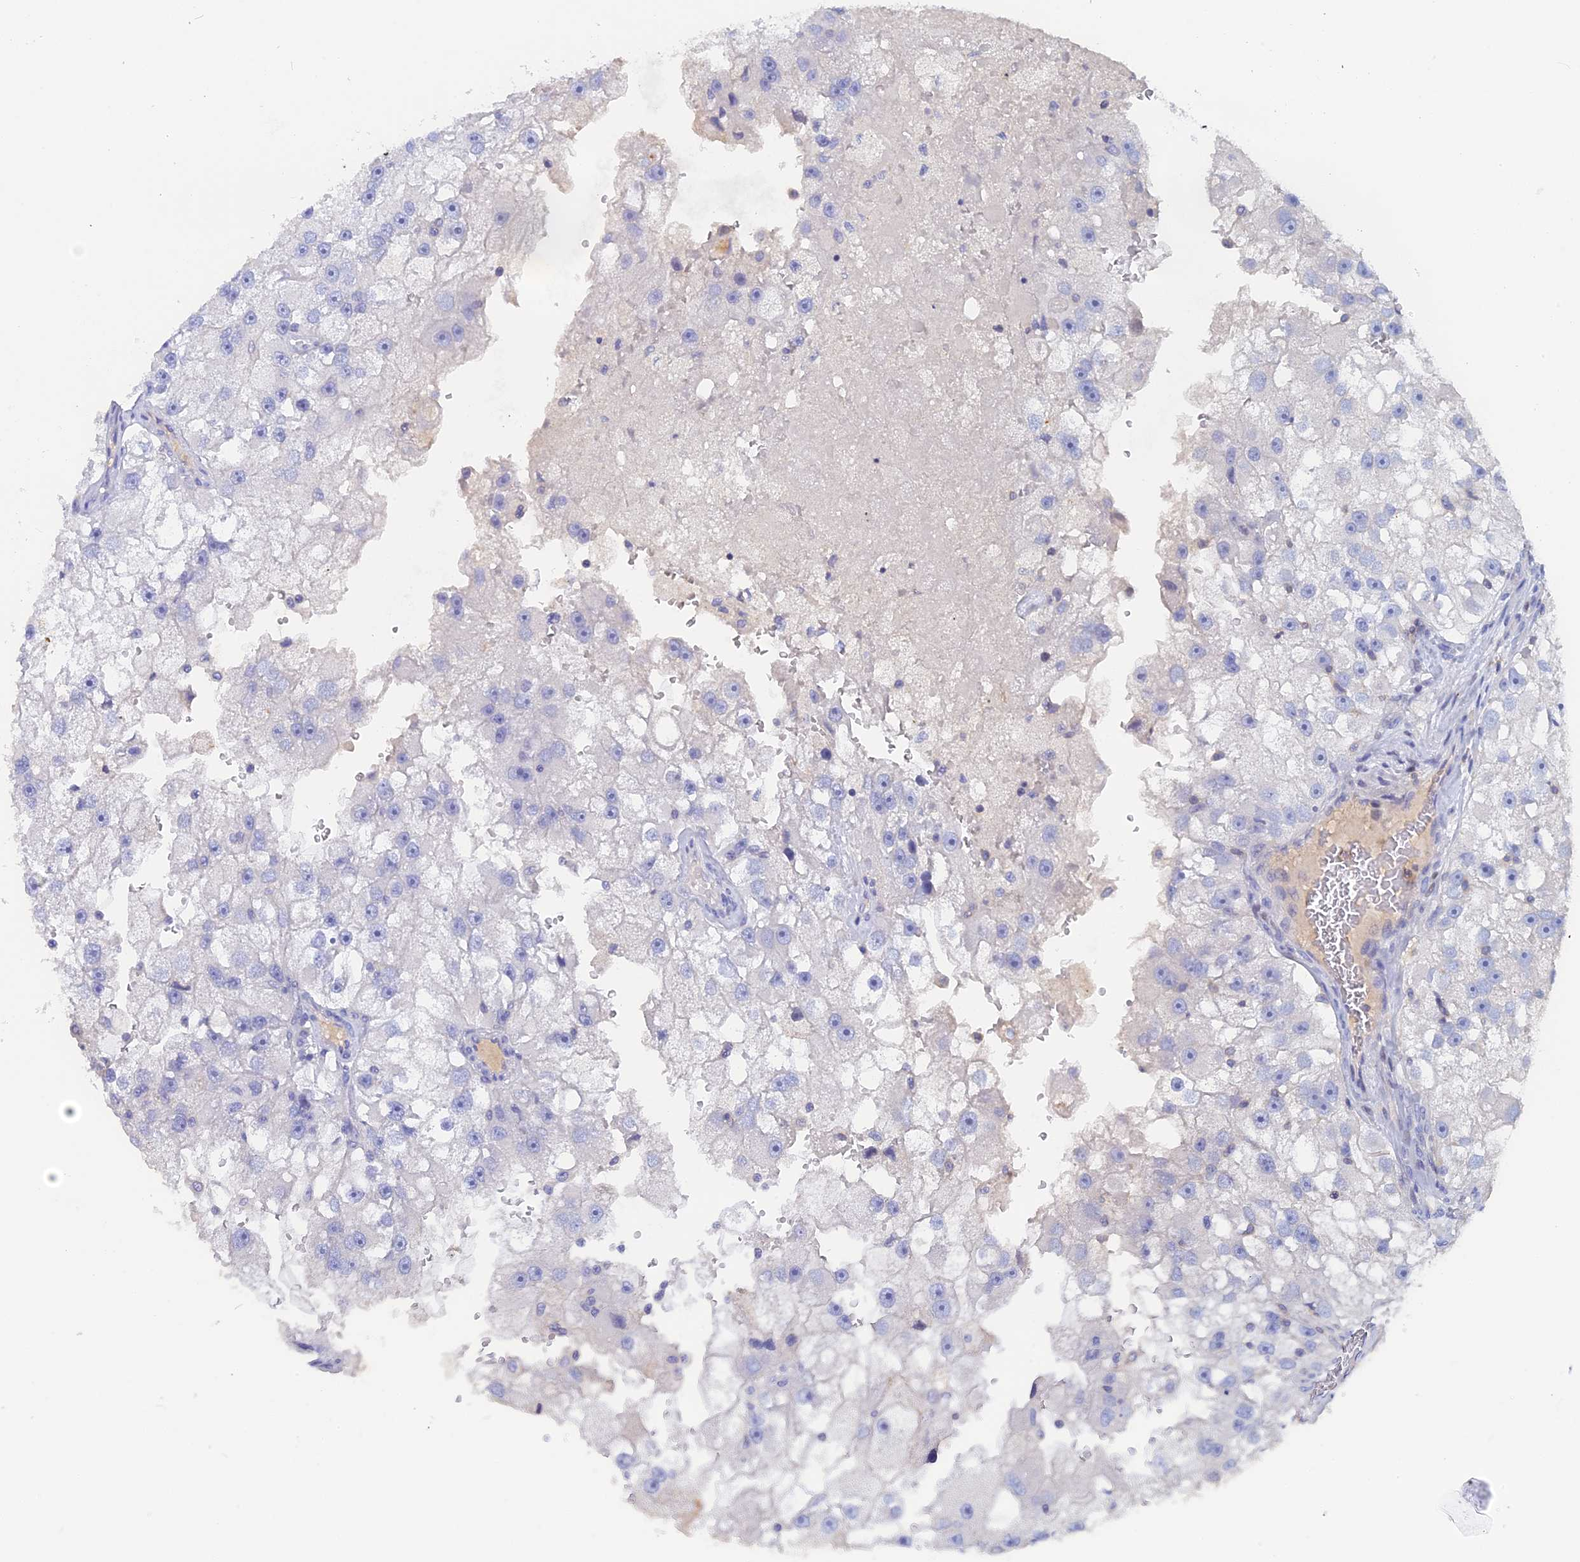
{"staining": {"intensity": "negative", "quantity": "none", "location": "none"}, "tissue": "renal cancer", "cell_type": "Tumor cells", "image_type": "cancer", "snomed": [{"axis": "morphology", "description": "Adenocarcinoma, NOS"}, {"axis": "topography", "description": "Kidney"}], "caption": "Immunohistochemical staining of renal cancer (adenocarcinoma) exhibits no significant expression in tumor cells. (DAB (3,3'-diaminobenzidine) immunohistochemistry, high magnification).", "gene": "ACP7", "patient": {"sex": "male", "age": 63}}